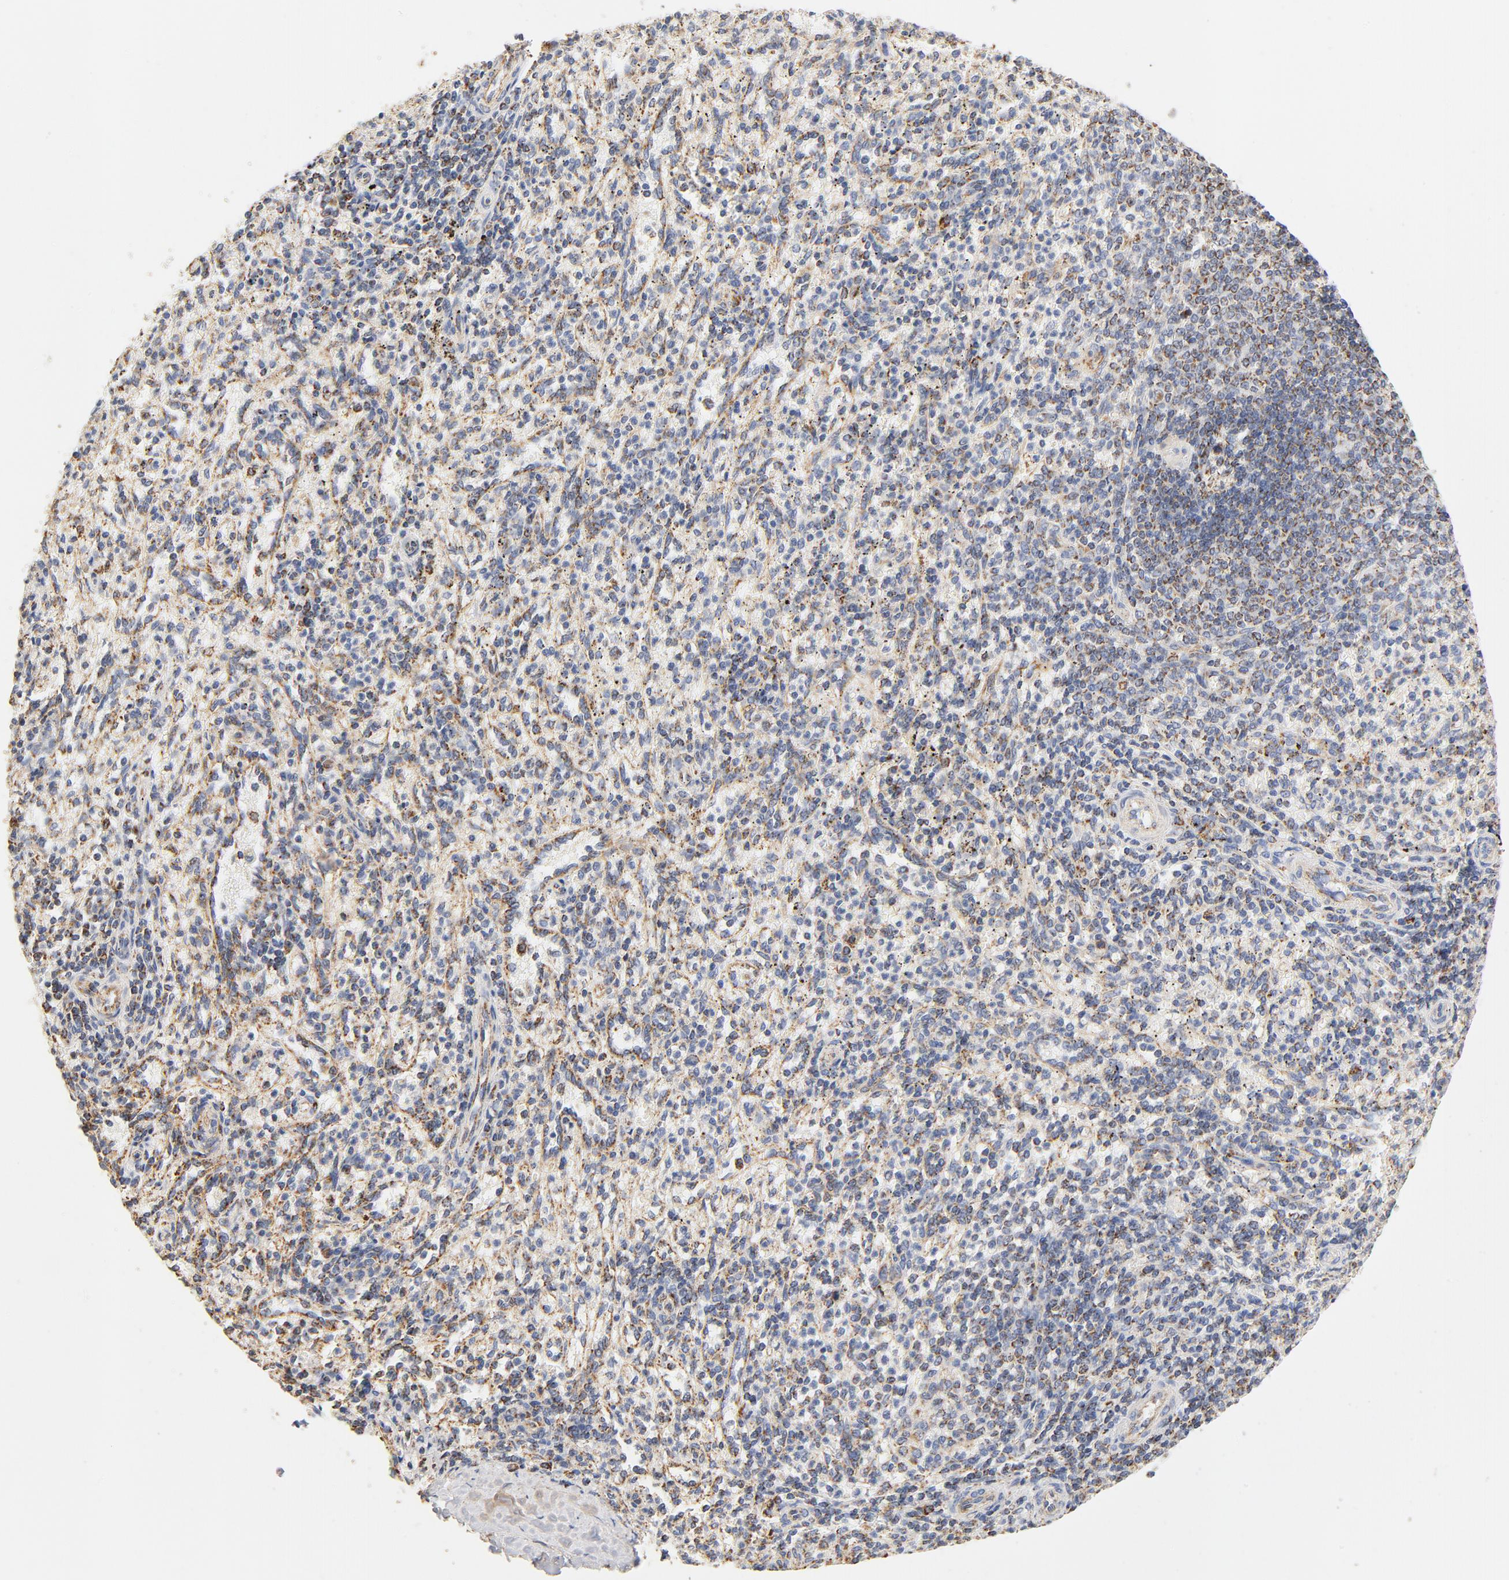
{"staining": {"intensity": "moderate", "quantity": "25%-75%", "location": "cytoplasmic/membranous"}, "tissue": "spleen", "cell_type": "Cells in red pulp", "image_type": "normal", "snomed": [{"axis": "morphology", "description": "Normal tissue, NOS"}, {"axis": "topography", "description": "Spleen"}], "caption": "Moderate cytoplasmic/membranous protein expression is present in about 25%-75% of cells in red pulp in spleen. (DAB (3,3'-diaminobenzidine) IHC with brightfield microscopy, high magnification).", "gene": "COX4I1", "patient": {"sex": "female", "age": 10}}